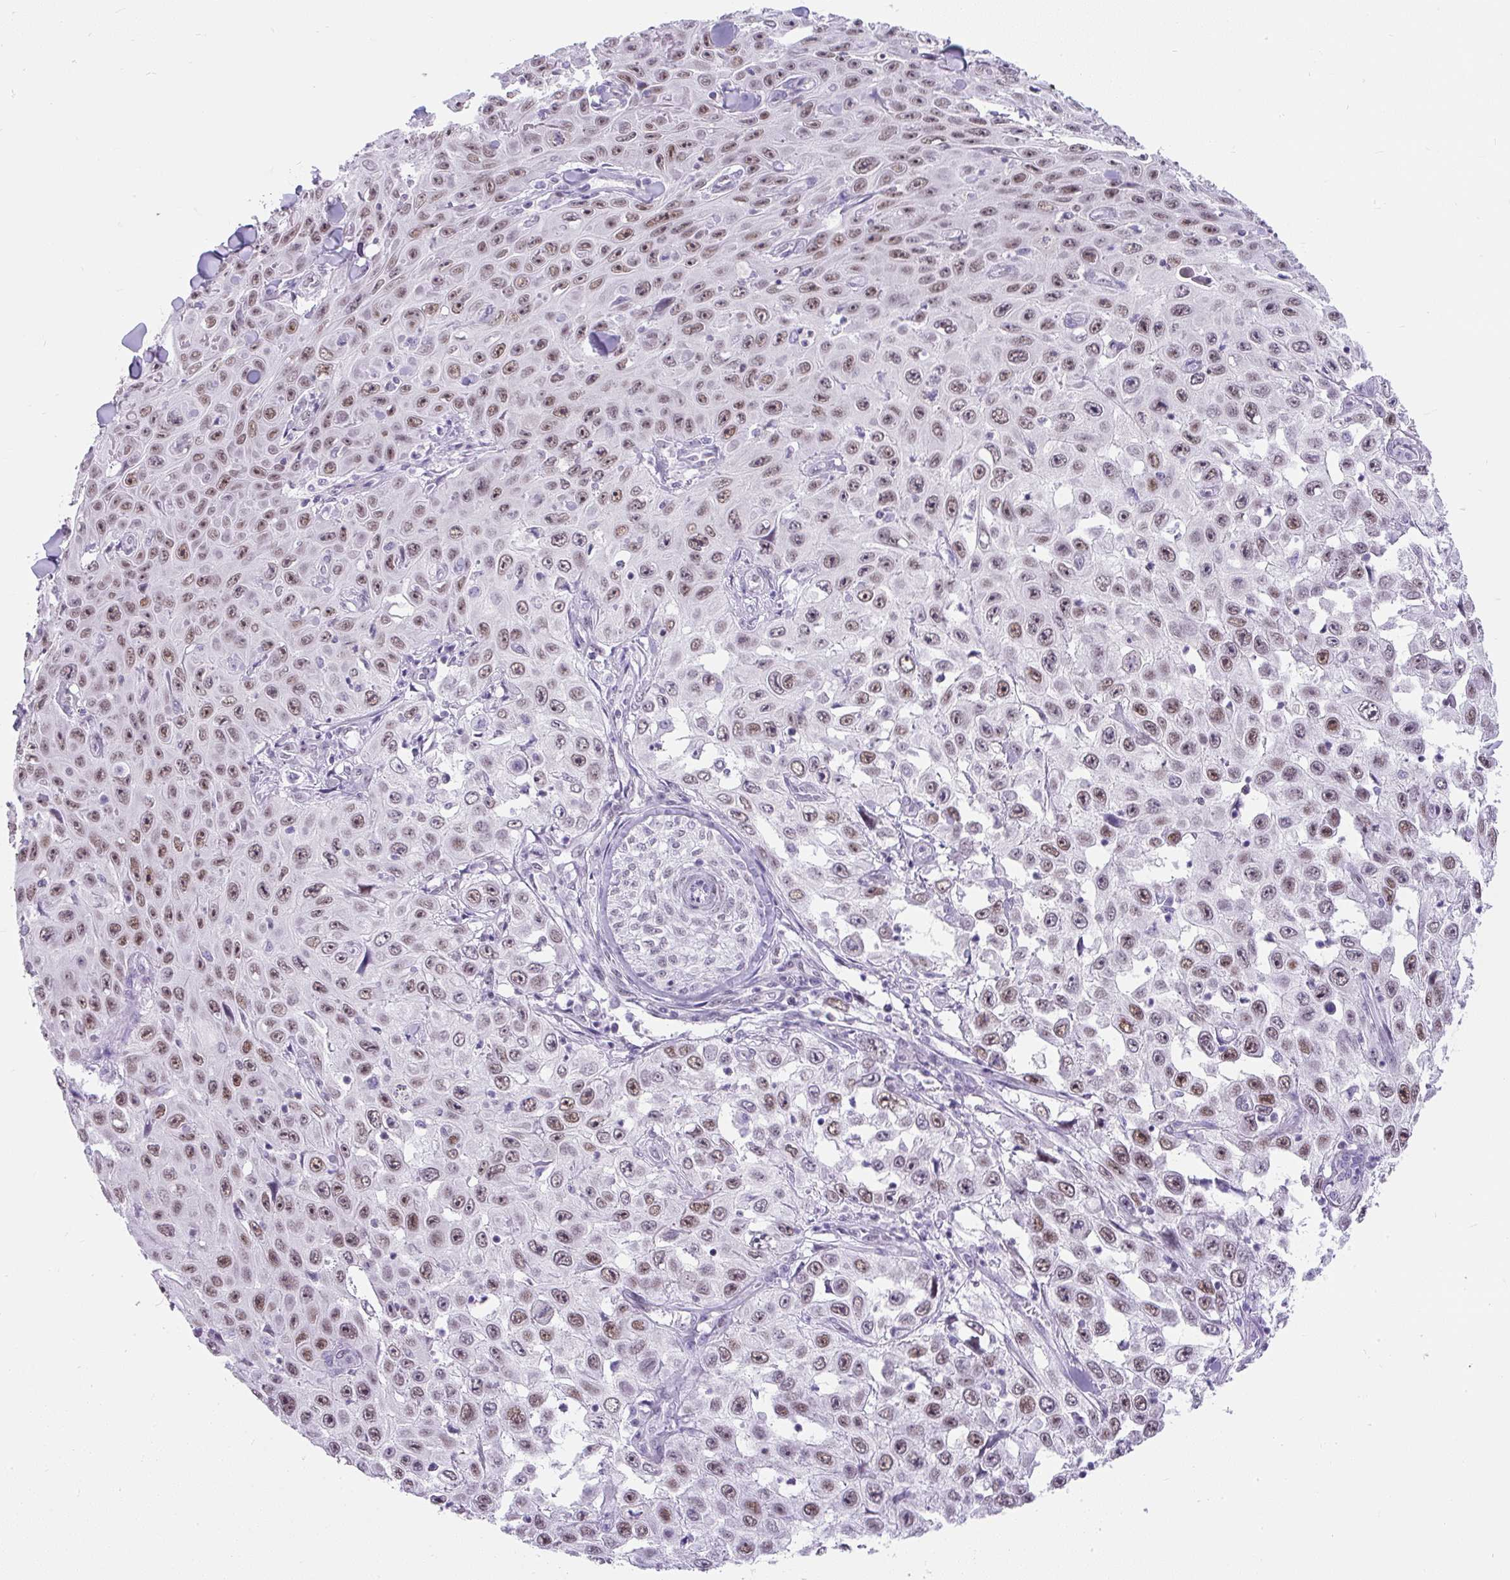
{"staining": {"intensity": "moderate", "quantity": ">75%", "location": "nuclear"}, "tissue": "skin cancer", "cell_type": "Tumor cells", "image_type": "cancer", "snomed": [{"axis": "morphology", "description": "Squamous cell carcinoma, NOS"}, {"axis": "topography", "description": "Skin"}], "caption": "The immunohistochemical stain highlights moderate nuclear expression in tumor cells of skin squamous cell carcinoma tissue.", "gene": "PLCXD2", "patient": {"sex": "male", "age": 82}}